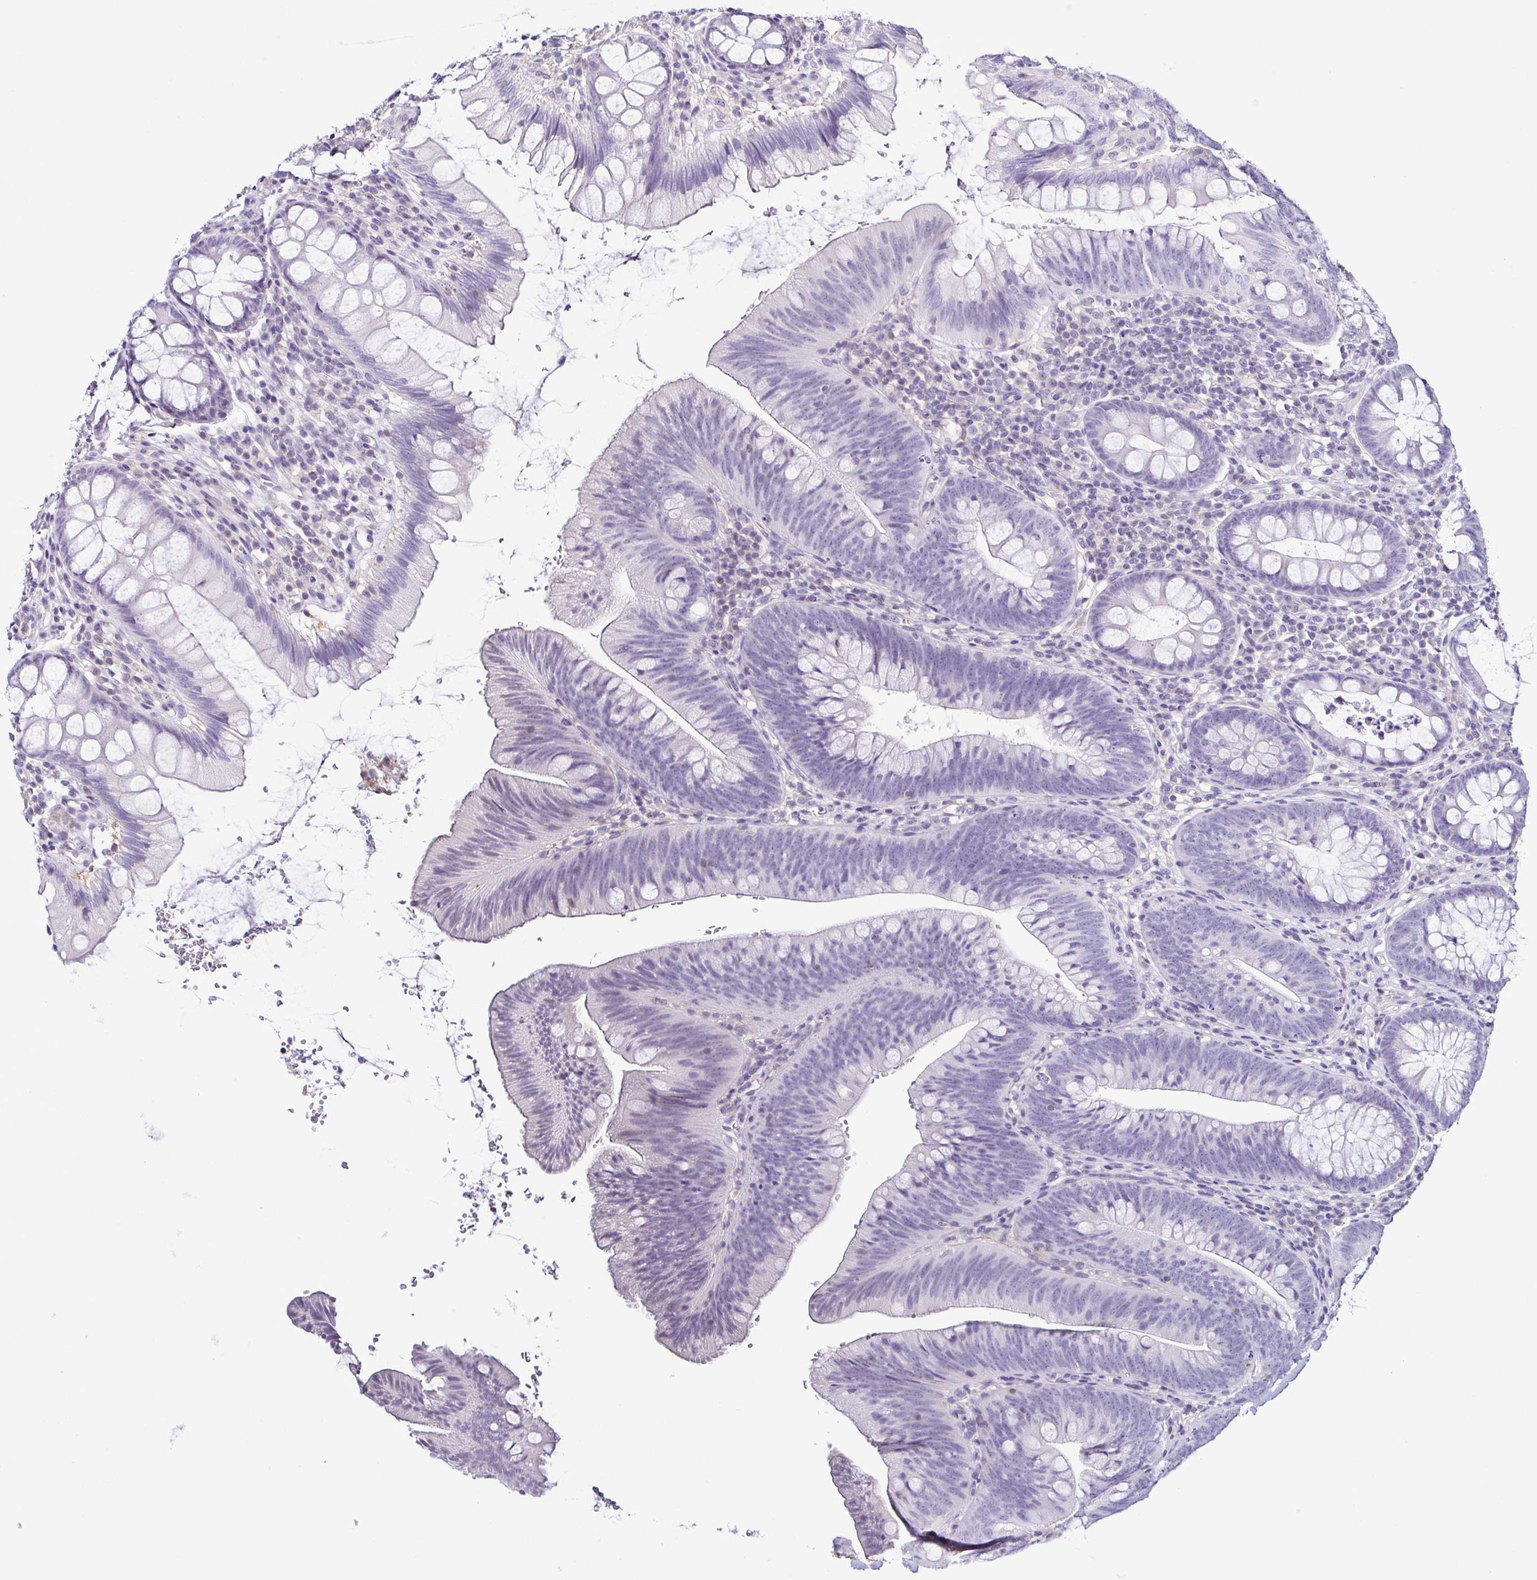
{"staining": {"intensity": "negative", "quantity": "none", "location": "none"}, "tissue": "colon", "cell_type": "Endothelial cells", "image_type": "normal", "snomed": [{"axis": "morphology", "description": "Normal tissue, NOS"}, {"axis": "morphology", "description": "Adenoma, NOS"}, {"axis": "topography", "description": "Soft tissue"}, {"axis": "topography", "description": "Colon"}], "caption": "Image shows no significant protein staining in endothelial cells of unremarkable colon.", "gene": "TNNT2", "patient": {"sex": "male", "age": 47}}